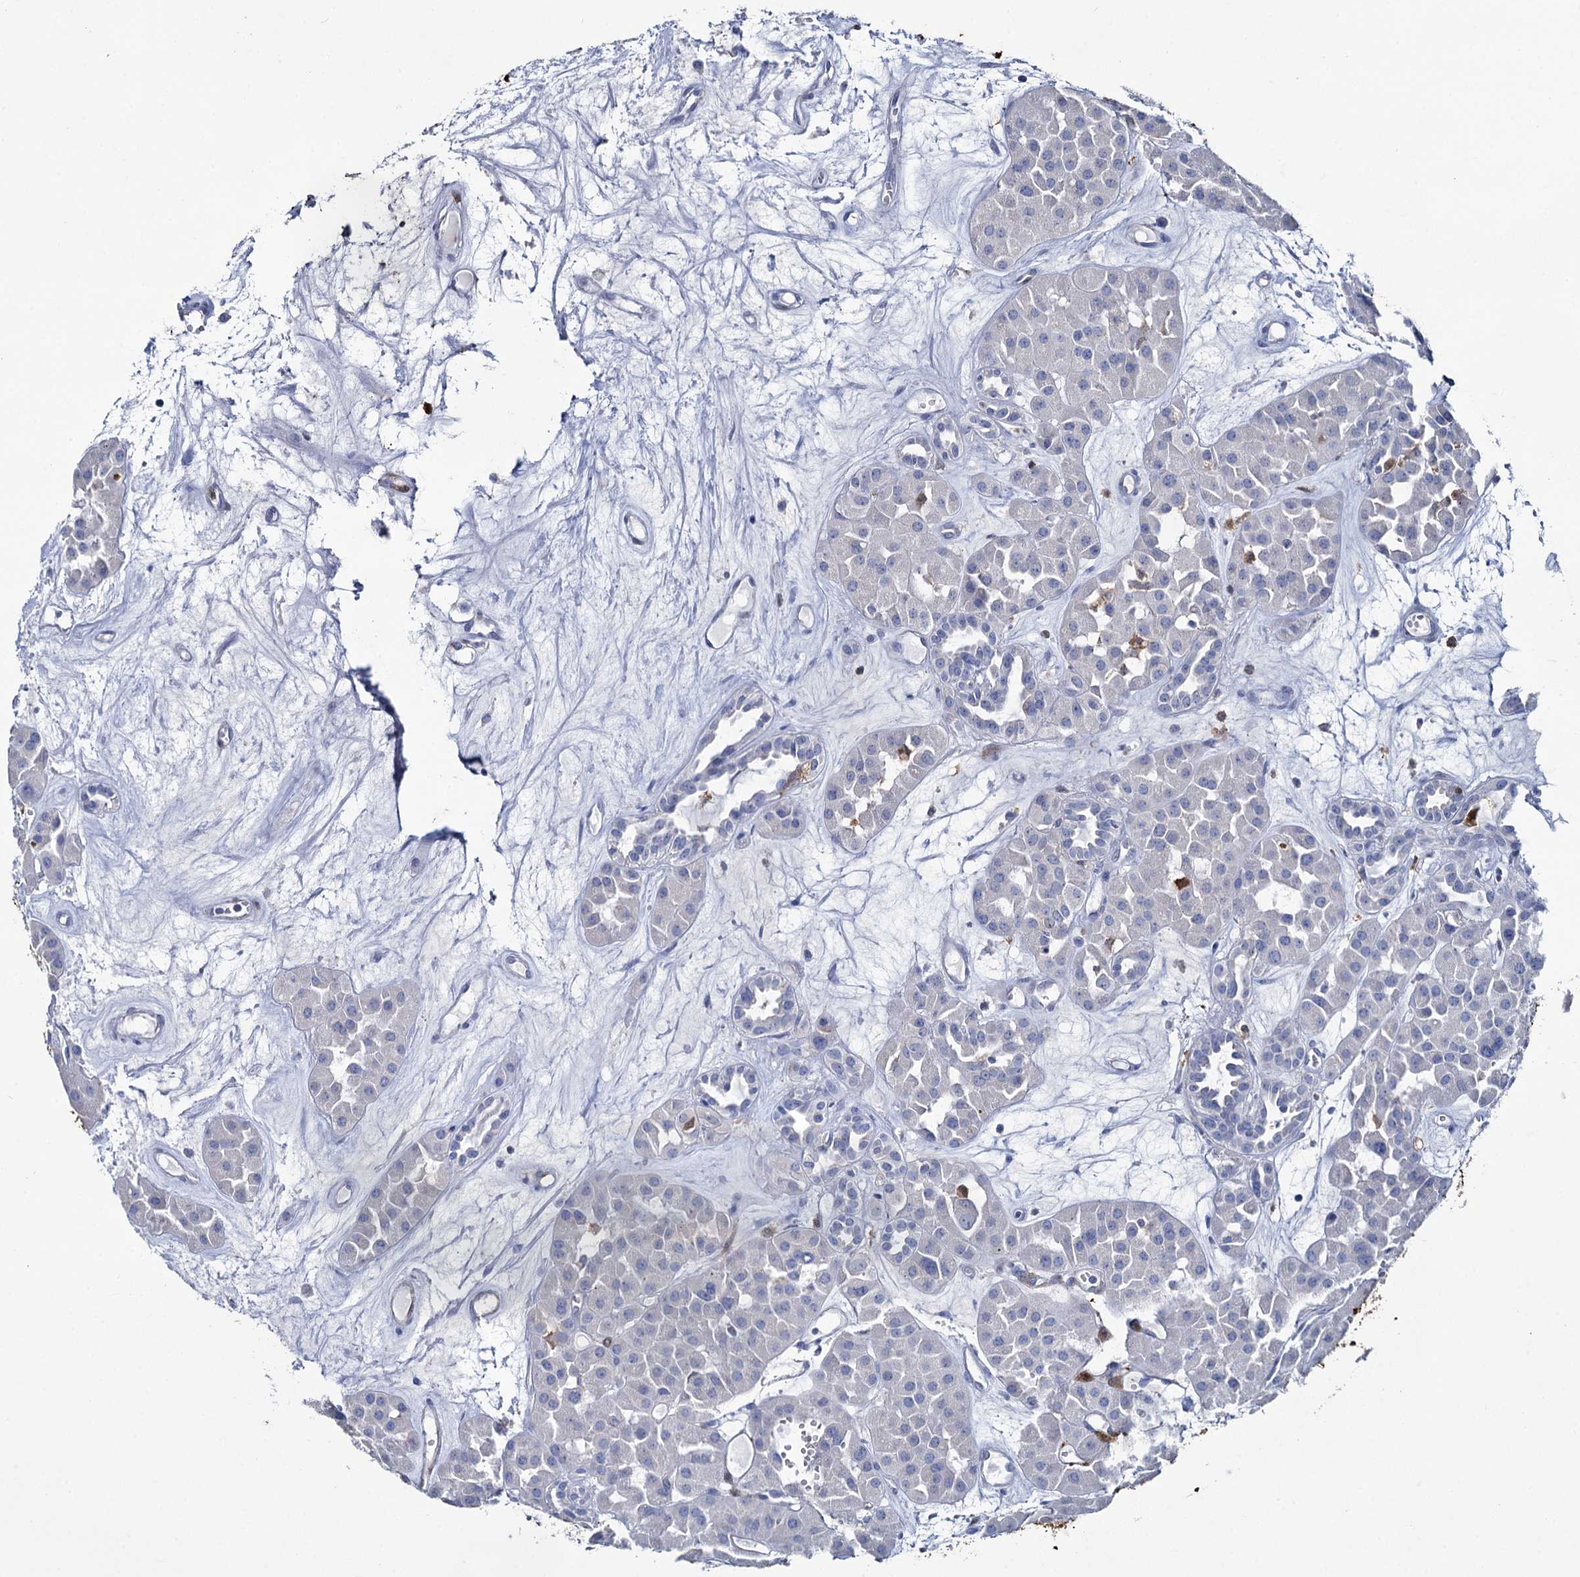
{"staining": {"intensity": "negative", "quantity": "none", "location": "none"}, "tissue": "renal cancer", "cell_type": "Tumor cells", "image_type": "cancer", "snomed": [{"axis": "morphology", "description": "Carcinoma, NOS"}, {"axis": "topography", "description": "Kidney"}], "caption": "Renal cancer (carcinoma) was stained to show a protein in brown. There is no significant positivity in tumor cells.", "gene": "FABP5", "patient": {"sex": "female", "age": 75}}